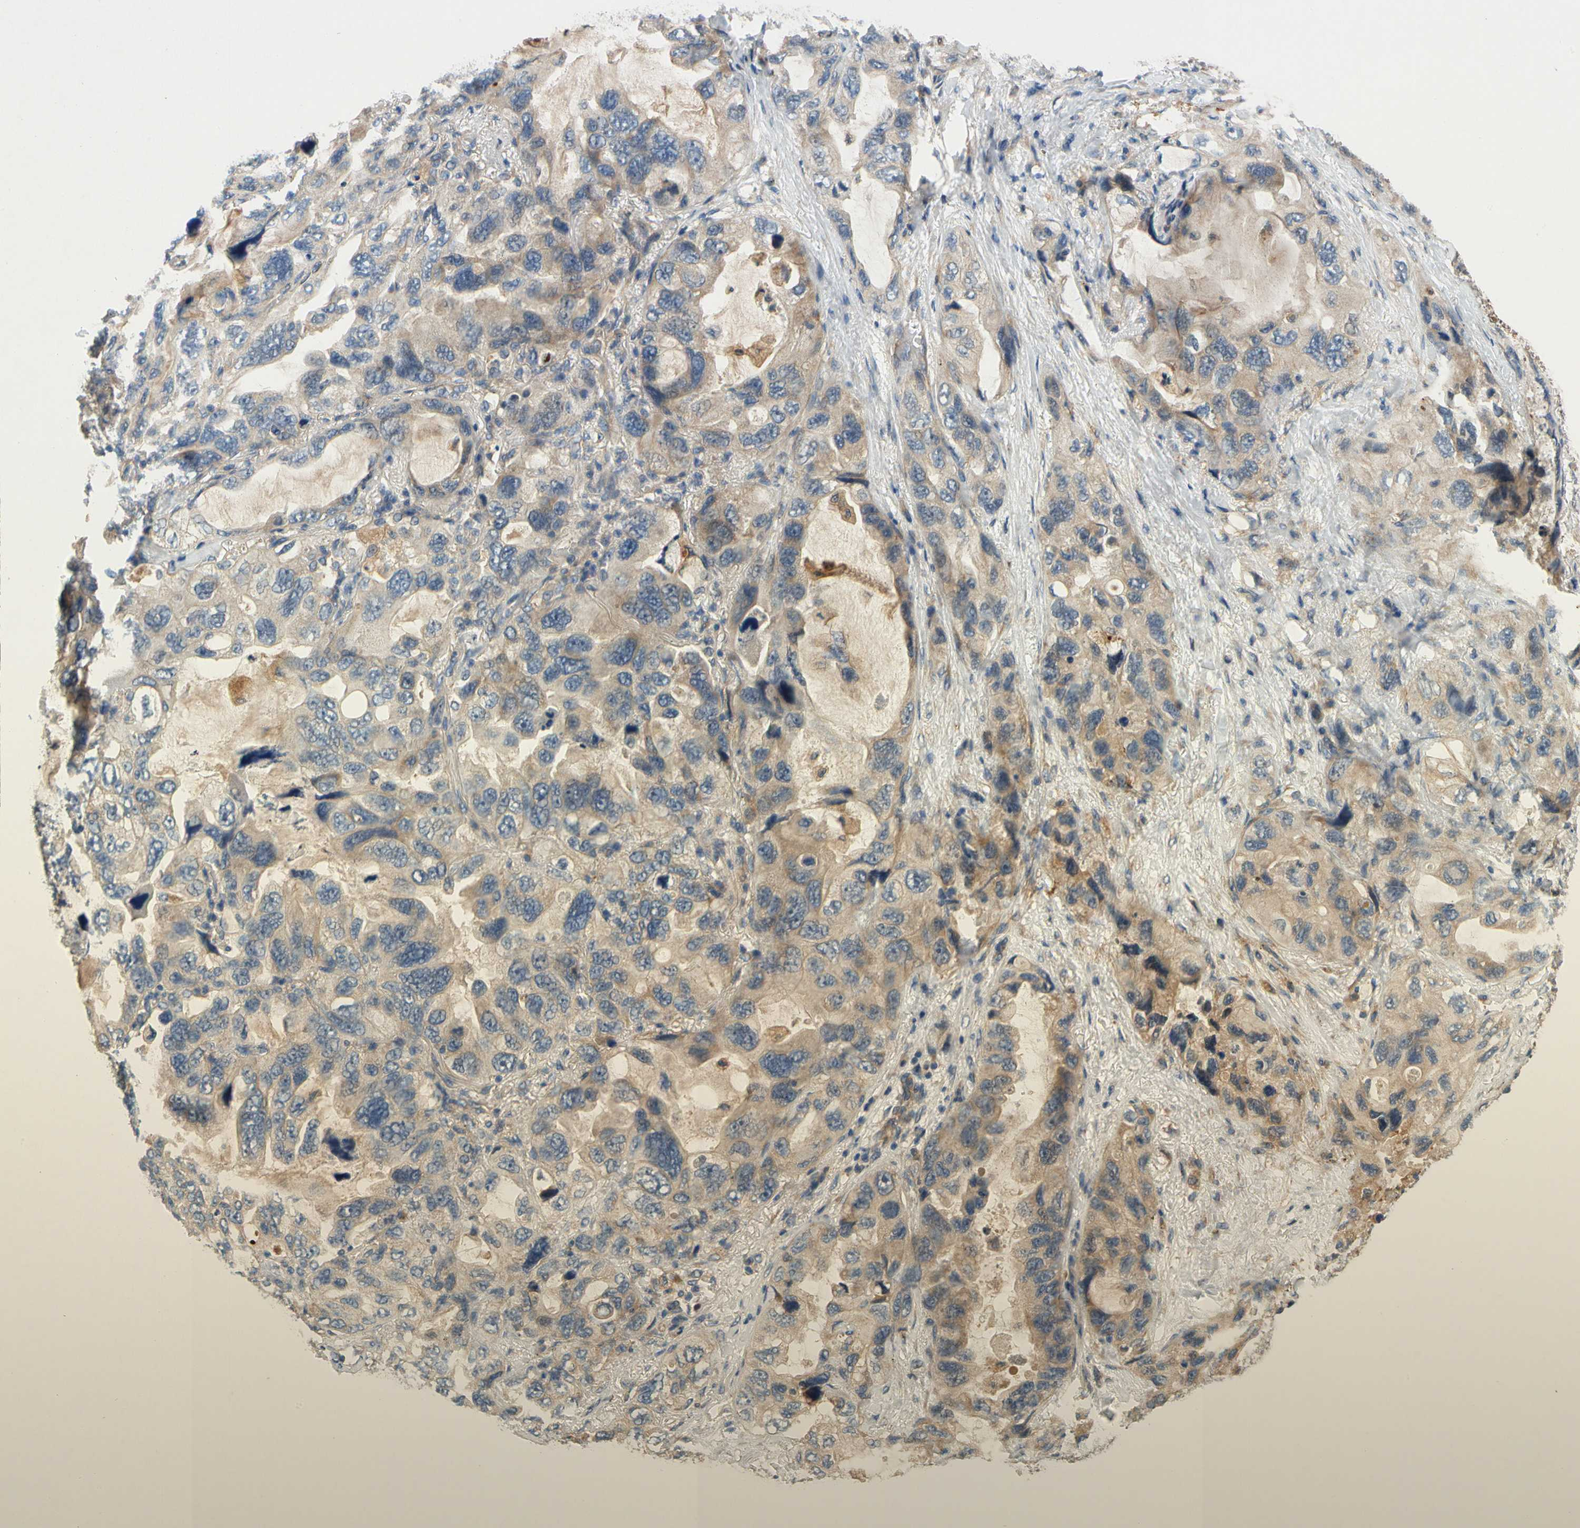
{"staining": {"intensity": "moderate", "quantity": "<25%", "location": "cytoplasmic/membranous"}, "tissue": "lung cancer", "cell_type": "Tumor cells", "image_type": "cancer", "snomed": [{"axis": "morphology", "description": "Squamous cell carcinoma, NOS"}, {"axis": "topography", "description": "Lung"}], "caption": "DAB immunohistochemical staining of lung cancer (squamous cell carcinoma) demonstrates moderate cytoplasmic/membranous protein positivity in approximately <25% of tumor cells. The protein is stained brown, and the nuclei are stained in blue (DAB IHC with brightfield microscopy, high magnification).", "gene": "USP46", "patient": {"sex": "female", "age": 73}}